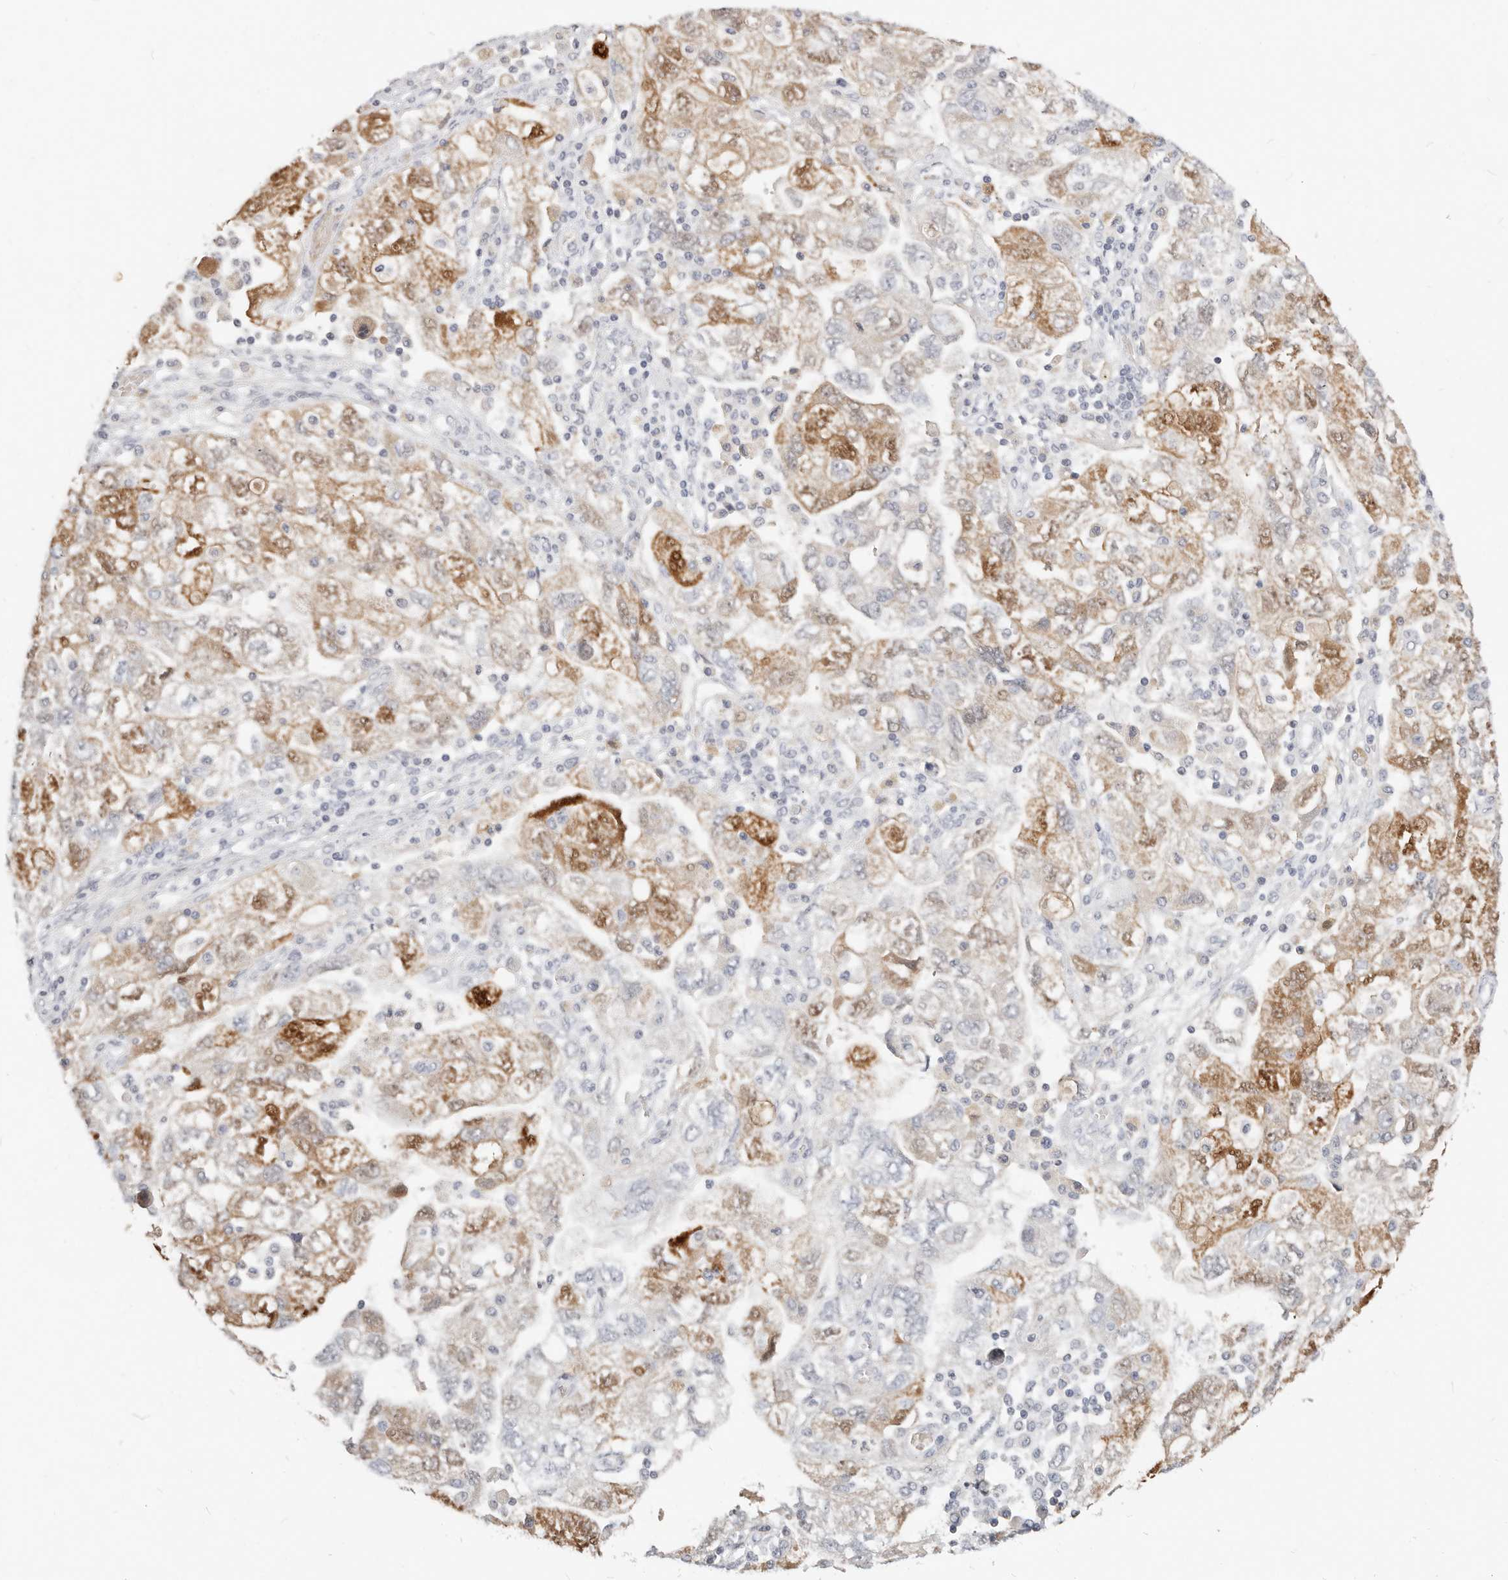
{"staining": {"intensity": "moderate", "quantity": "25%-75%", "location": "cytoplasmic/membranous,nuclear"}, "tissue": "ovarian cancer", "cell_type": "Tumor cells", "image_type": "cancer", "snomed": [{"axis": "morphology", "description": "Carcinoma, NOS"}, {"axis": "morphology", "description": "Cystadenocarcinoma, serous, NOS"}, {"axis": "topography", "description": "Ovary"}], "caption": "Tumor cells demonstrate medium levels of moderate cytoplasmic/membranous and nuclear positivity in approximately 25%-75% of cells in ovarian carcinoma. Nuclei are stained in blue.", "gene": "TMEM63B", "patient": {"sex": "female", "age": 69}}